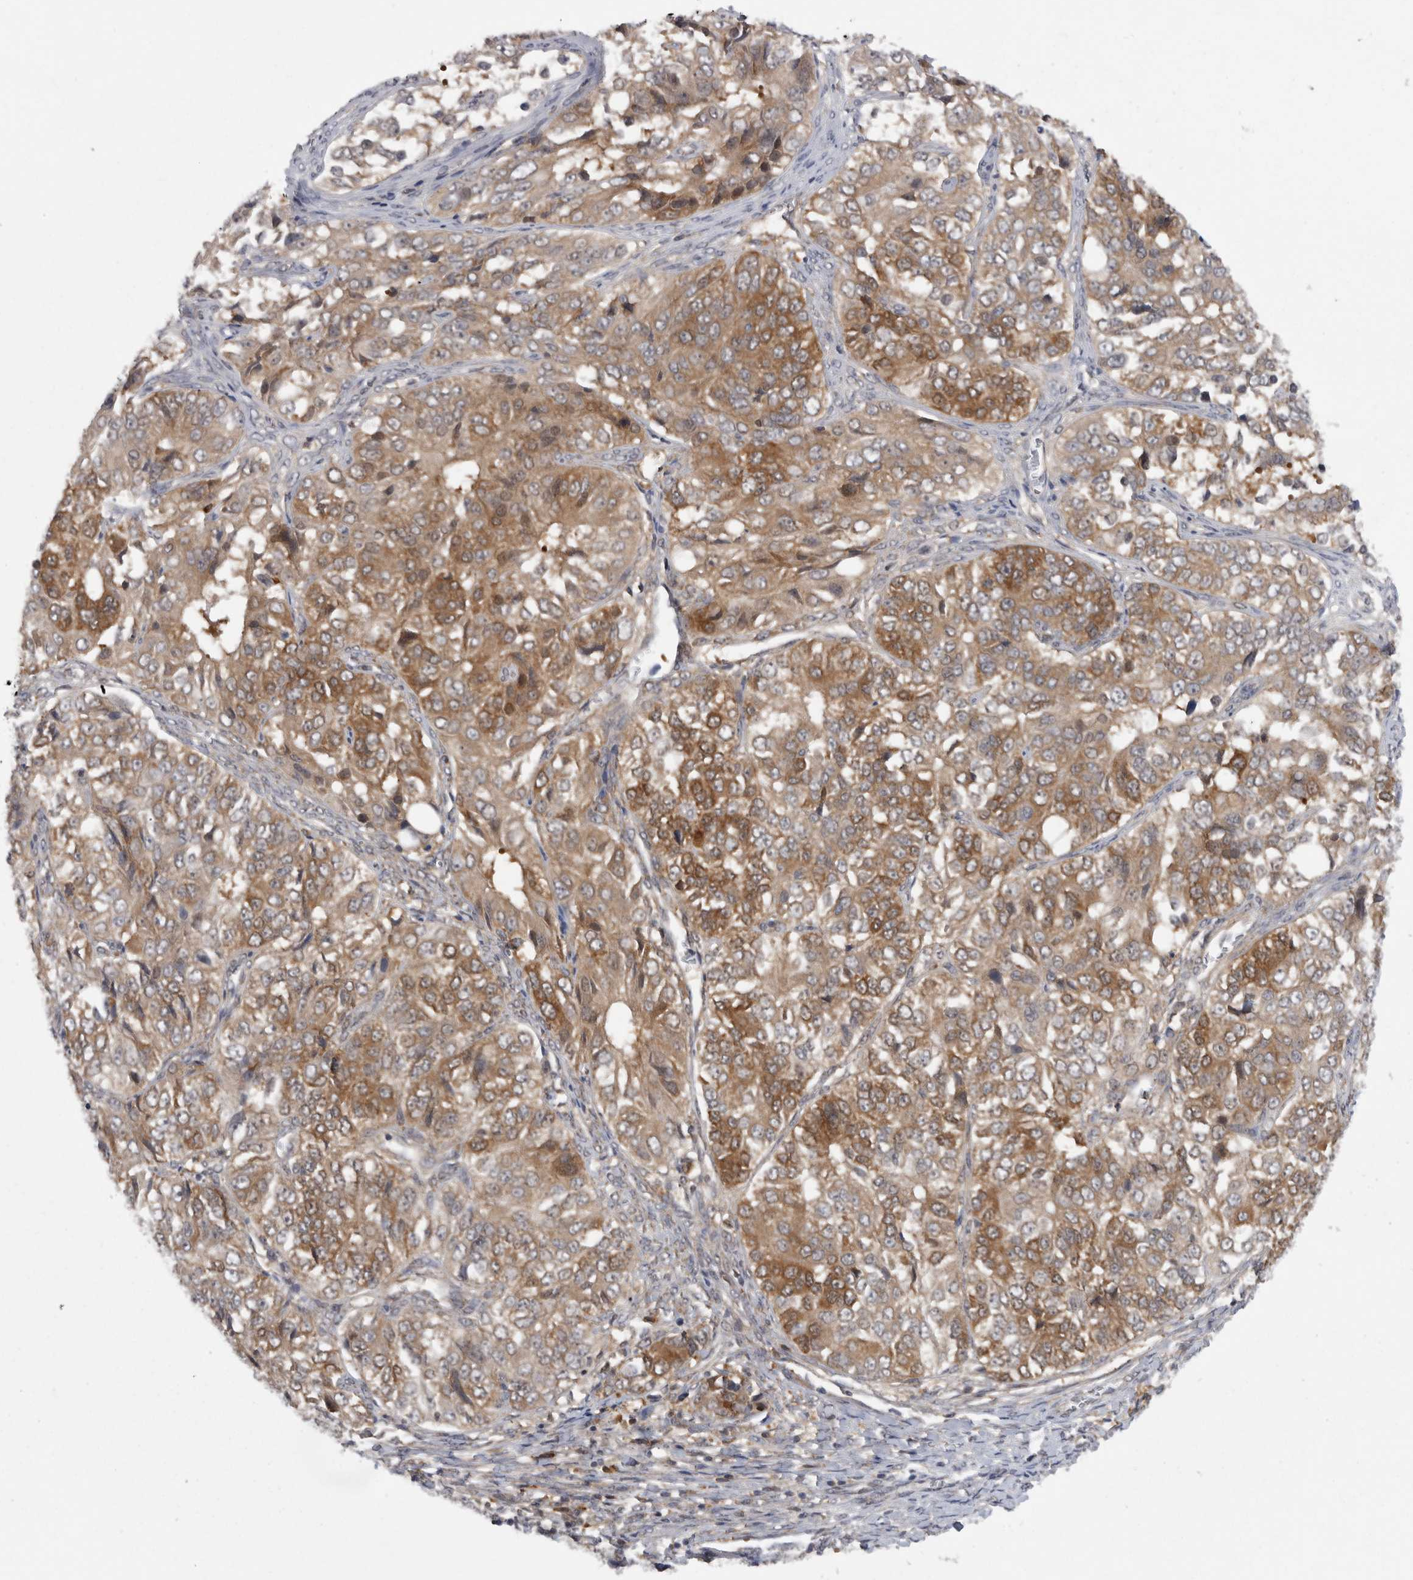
{"staining": {"intensity": "moderate", "quantity": ">75%", "location": "cytoplasmic/membranous"}, "tissue": "ovarian cancer", "cell_type": "Tumor cells", "image_type": "cancer", "snomed": [{"axis": "morphology", "description": "Carcinoma, endometroid"}, {"axis": "topography", "description": "Ovary"}], "caption": "About >75% of tumor cells in ovarian endometroid carcinoma display moderate cytoplasmic/membranous protein staining as visualized by brown immunohistochemical staining.", "gene": "CACYBP", "patient": {"sex": "female", "age": 51}}